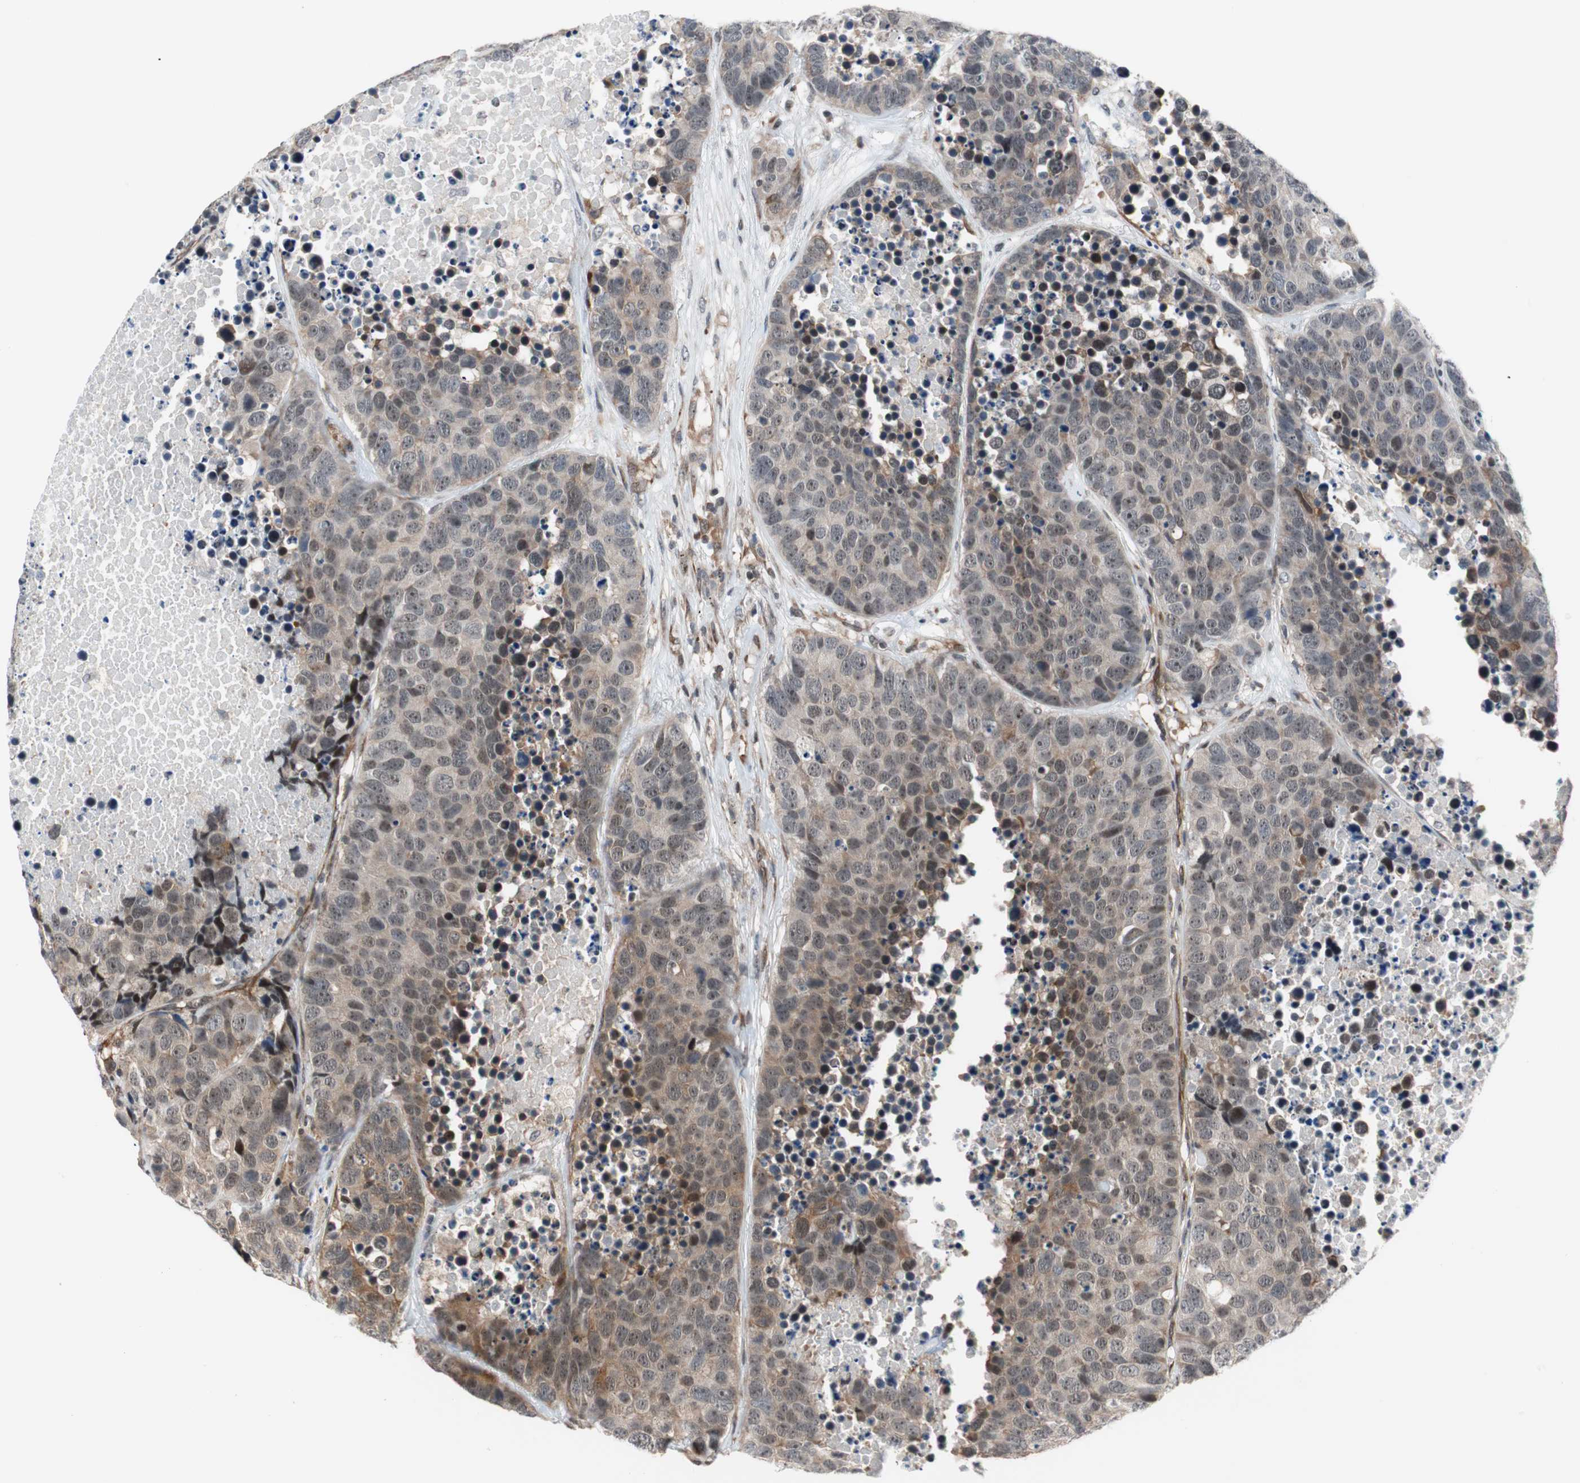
{"staining": {"intensity": "weak", "quantity": "25%-75%", "location": "cytoplasmic/membranous"}, "tissue": "carcinoid", "cell_type": "Tumor cells", "image_type": "cancer", "snomed": [{"axis": "morphology", "description": "Carcinoid, malignant, NOS"}, {"axis": "topography", "description": "Lung"}], "caption": "Malignant carcinoid tissue reveals weak cytoplasmic/membranous staining in approximately 25%-75% of tumor cells, visualized by immunohistochemistry.", "gene": "ZNF512B", "patient": {"sex": "male", "age": 60}}